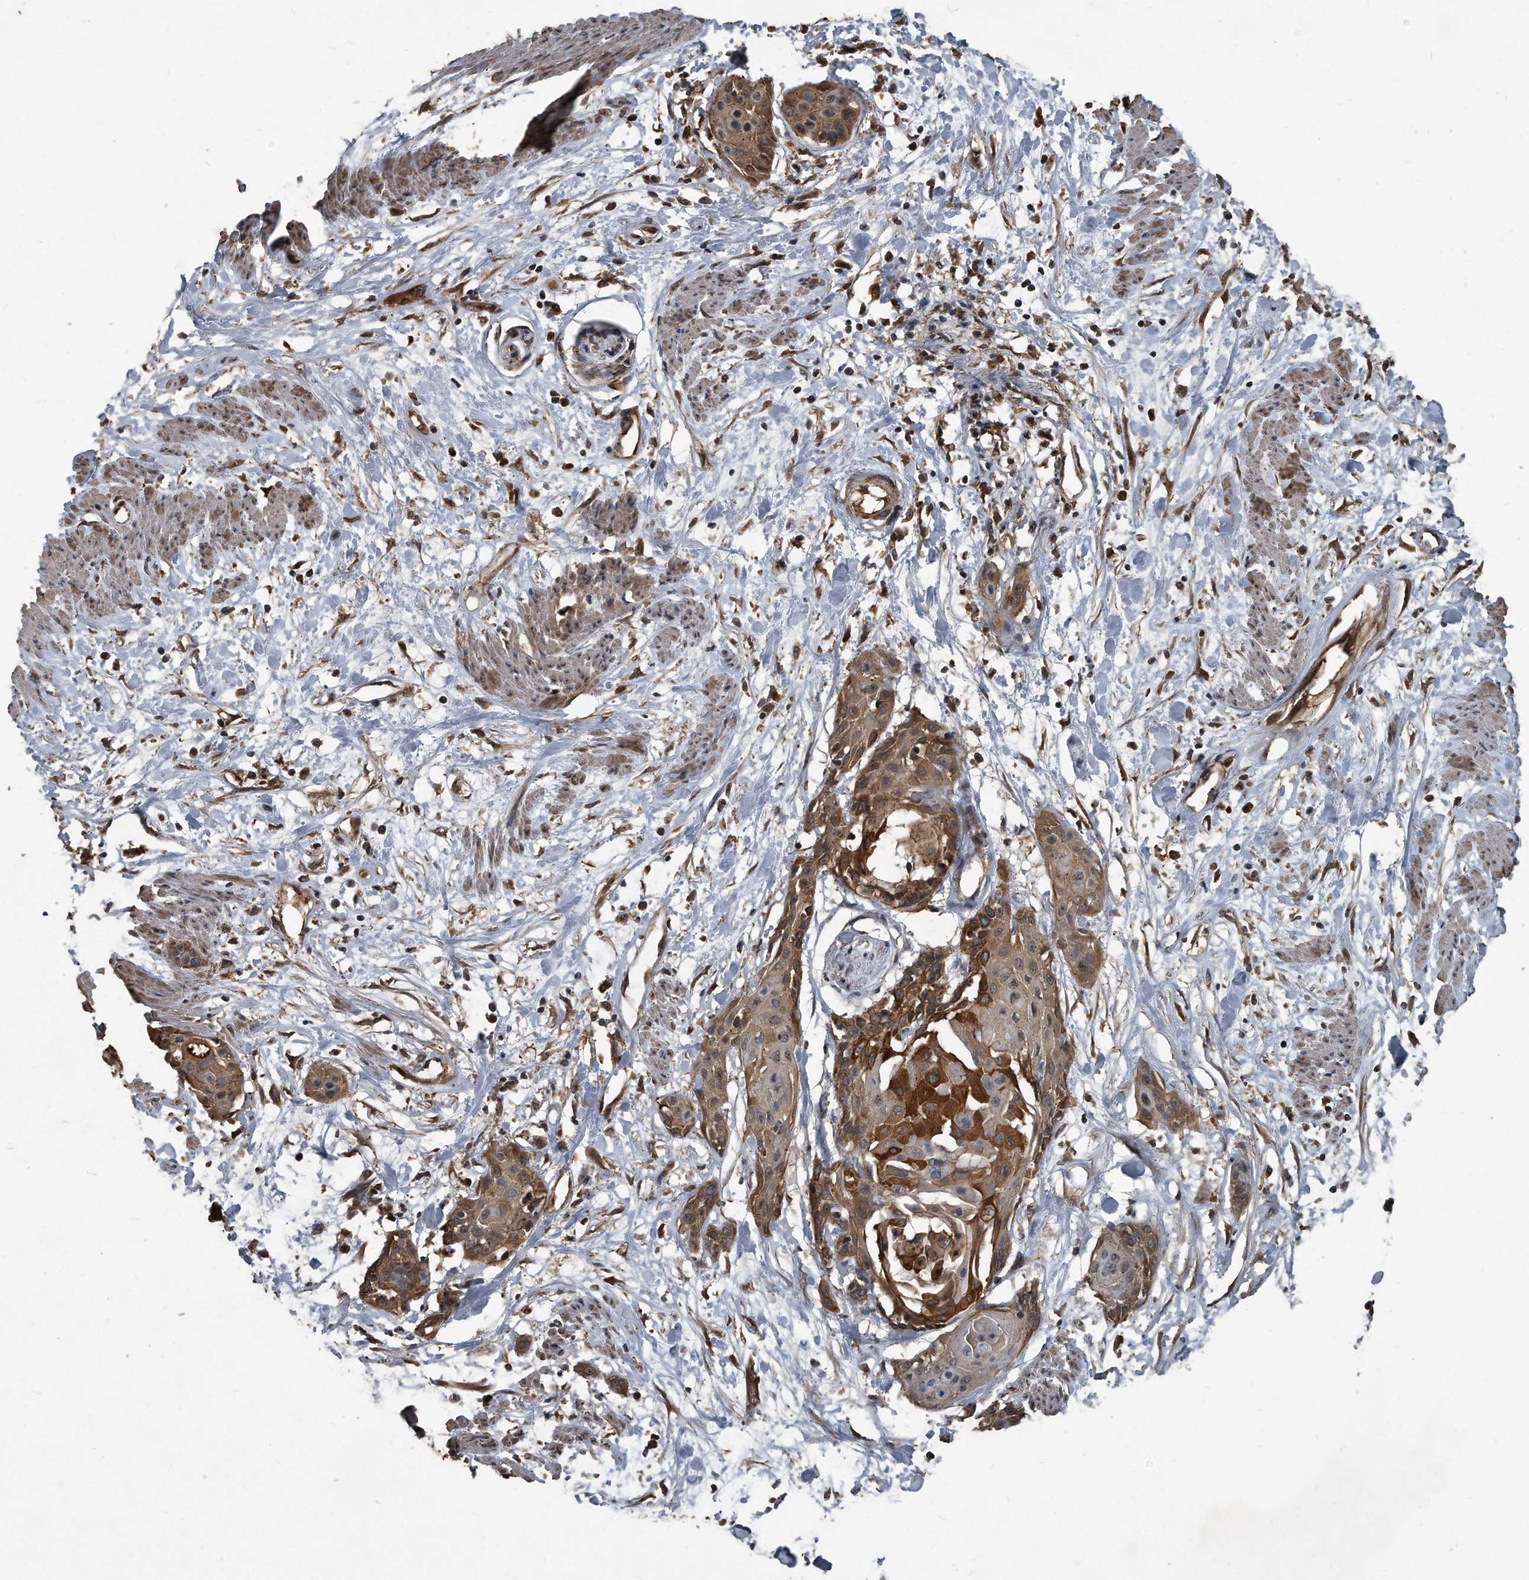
{"staining": {"intensity": "moderate", "quantity": ">75%", "location": "cytoplasmic/membranous"}, "tissue": "cervical cancer", "cell_type": "Tumor cells", "image_type": "cancer", "snomed": [{"axis": "morphology", "description": "Squamous cell carcinoma, NOS"}, {"axis": "topography", "description": "Cervix"}], "caption": "IHC image of neoplastic tissue: cervical cancer stained using immunohistochemistry demonstrates medium levels of moderate protein expression localized specifically in the cytoplasmic/membranous of tumor cells, appearing as a cytoplasmic/membranous brown color.", "gene": "FAM136A", "patient": {"sex": "female", "age": 57}}